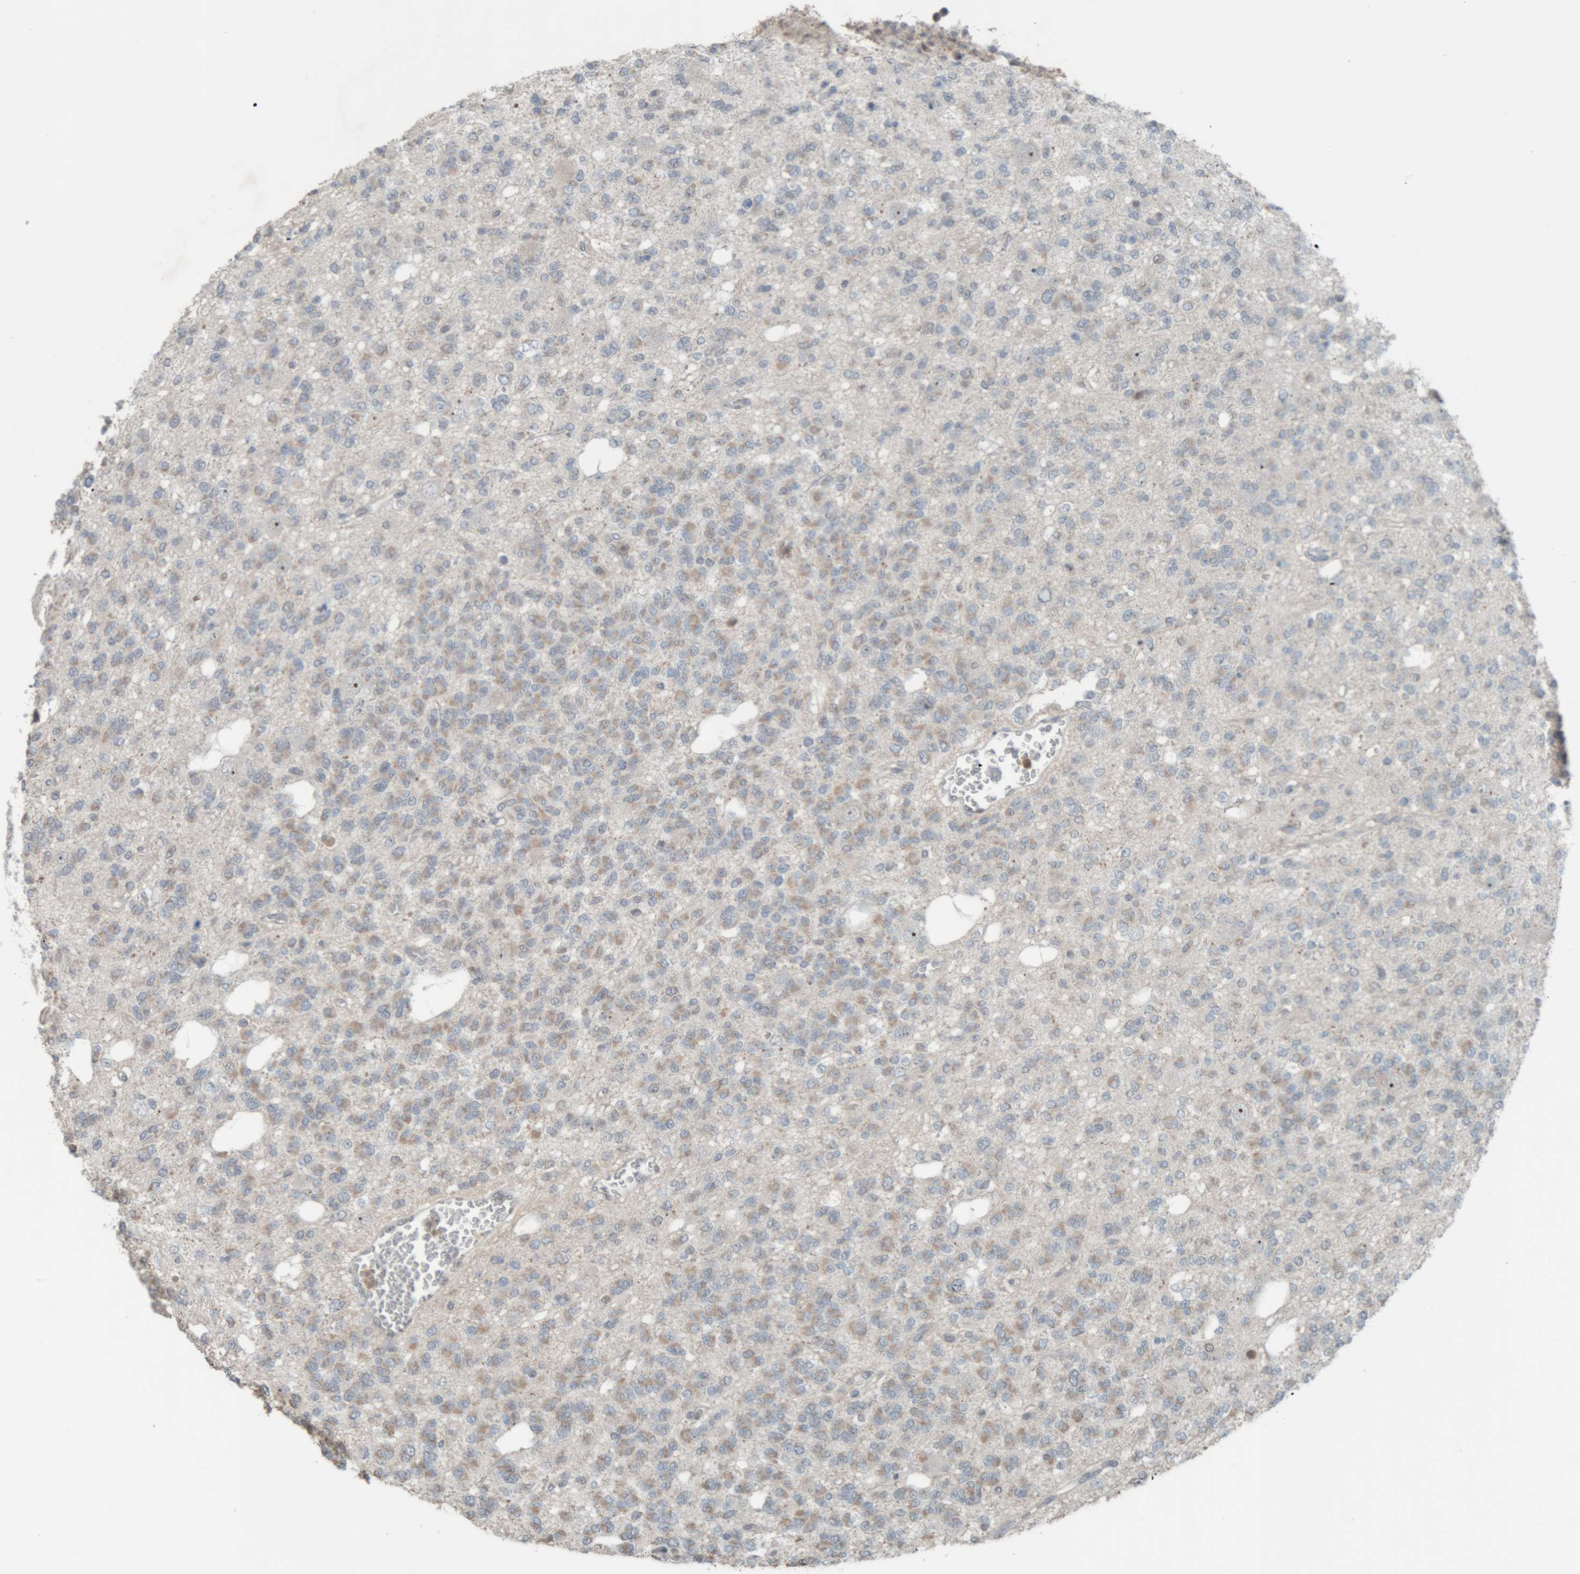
{"staining": {"intensity": "weak", "quantity": "25%-75%", "location": "cytoplasmic/membranous"}, "tissue": "glioma", "cell_type": "Tumor cells", "image_type": "cancer", "snomed": [{"axis": "morphology", "description": "Glioma, malignant, Low grade"}, {"axis": "topography", "description": "Brain"}], "caption": "Protein staining by immunohistochemistry shows weak cytoplasmic/membranous staining in about 25%-75% of tumor cells in malignant glioma (low-grade). The staining was performed using DAB (3,3'-diaminobenzidine) to visualize the protein expression in brown, while the nuclei were stained in blue with hematoxylin (Magnification: 20x).", "gene": "RPF1", "patient": {"sex": "male", "age": 38}}